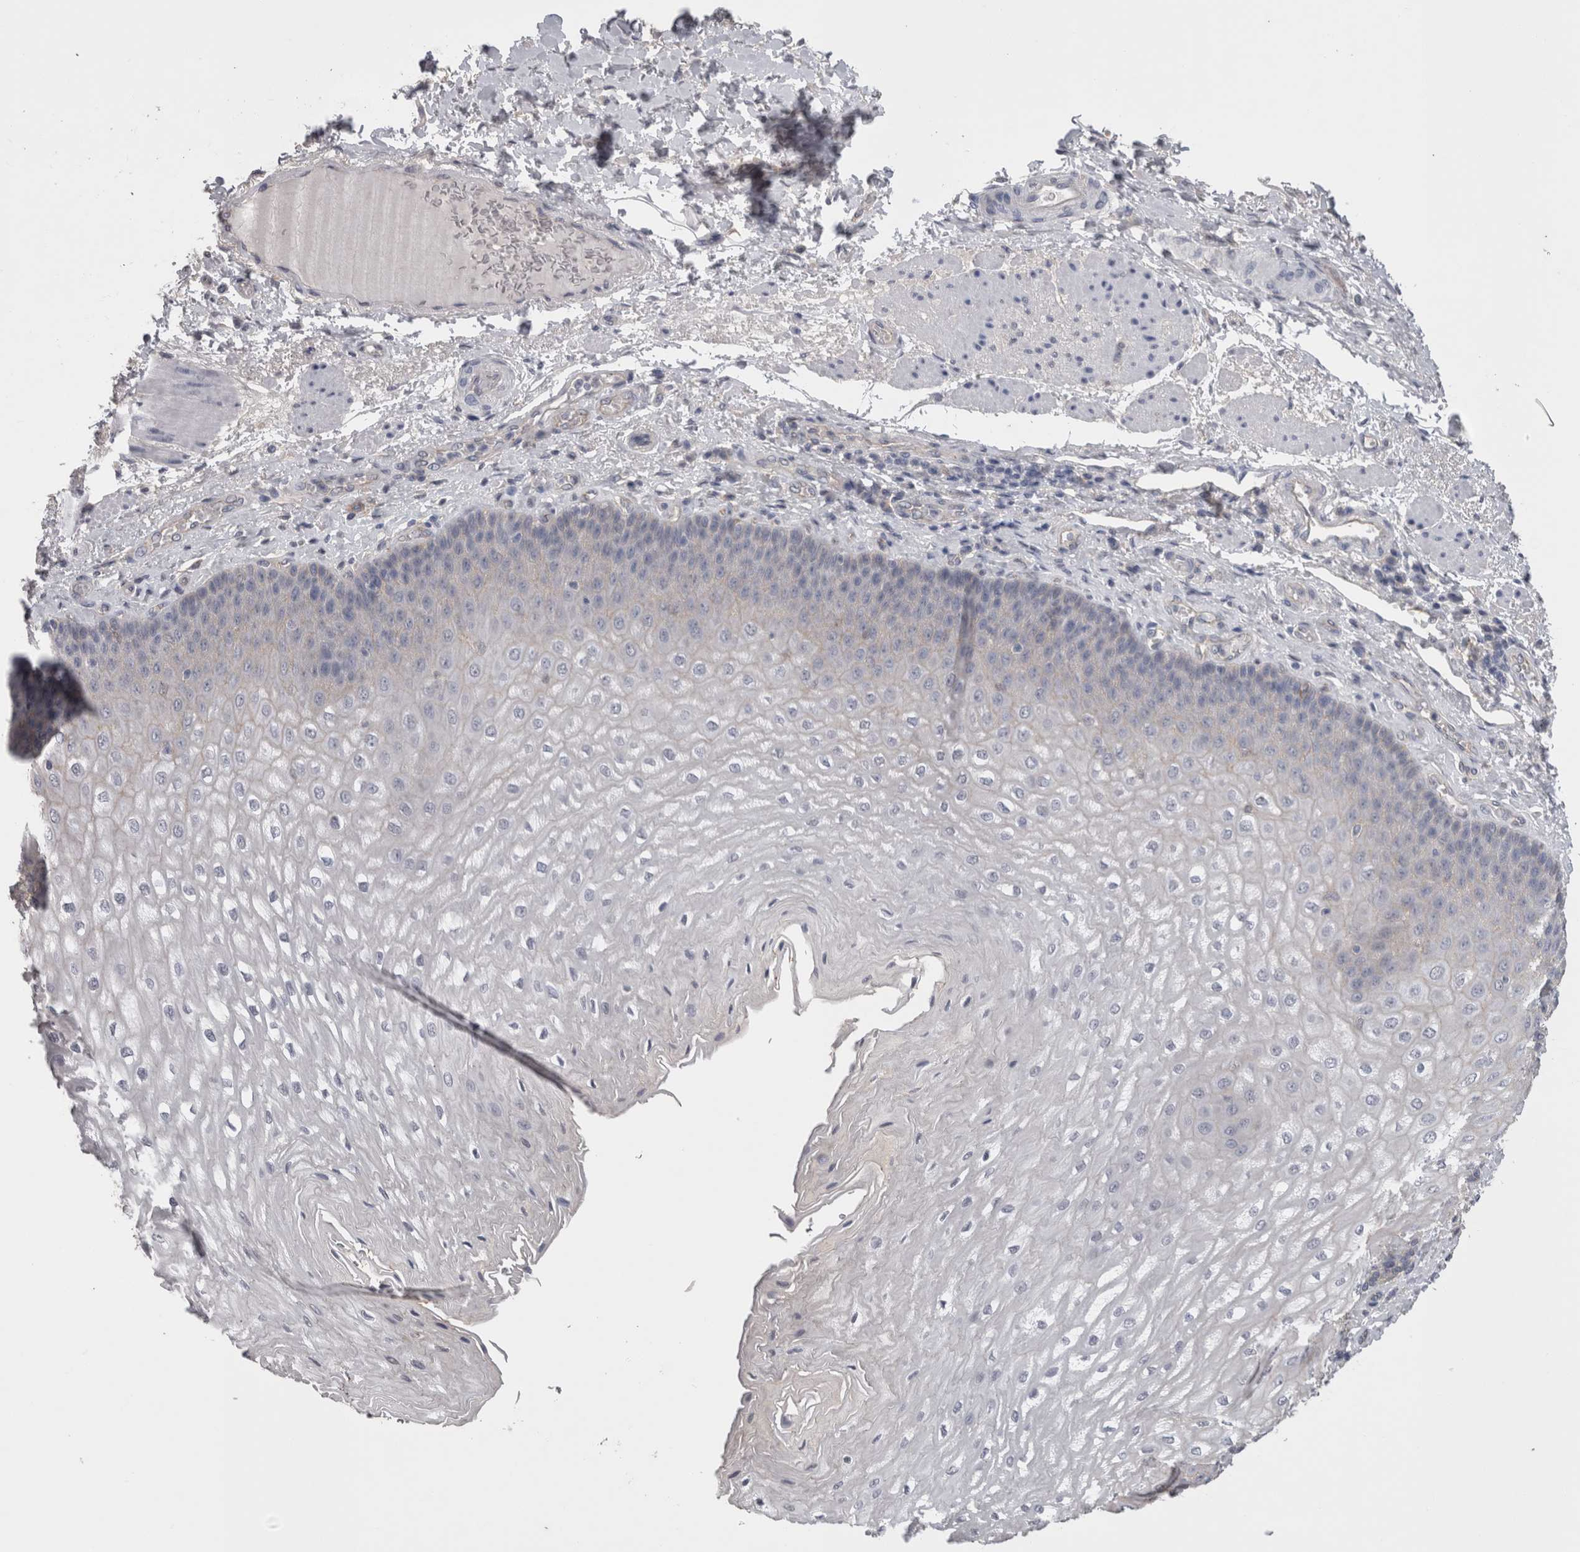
{"staining": {"intensity": "negative", "quantity": "none", "location": "none"}, "tissue": "esophagus", "cell_type": "Squamous epithelial cells", "image_type": "normal", "snomed": [{"axis": "morphology", "description": "Normal tissue, NOS"}, {"axis": "topography", "description": "Esophagus"}], "caption": "The image displays no significant expression in squamous epithelial cells of esophagus.", "gene": "NECTIN2", "patient": {"sex": "male", "age": 54}}